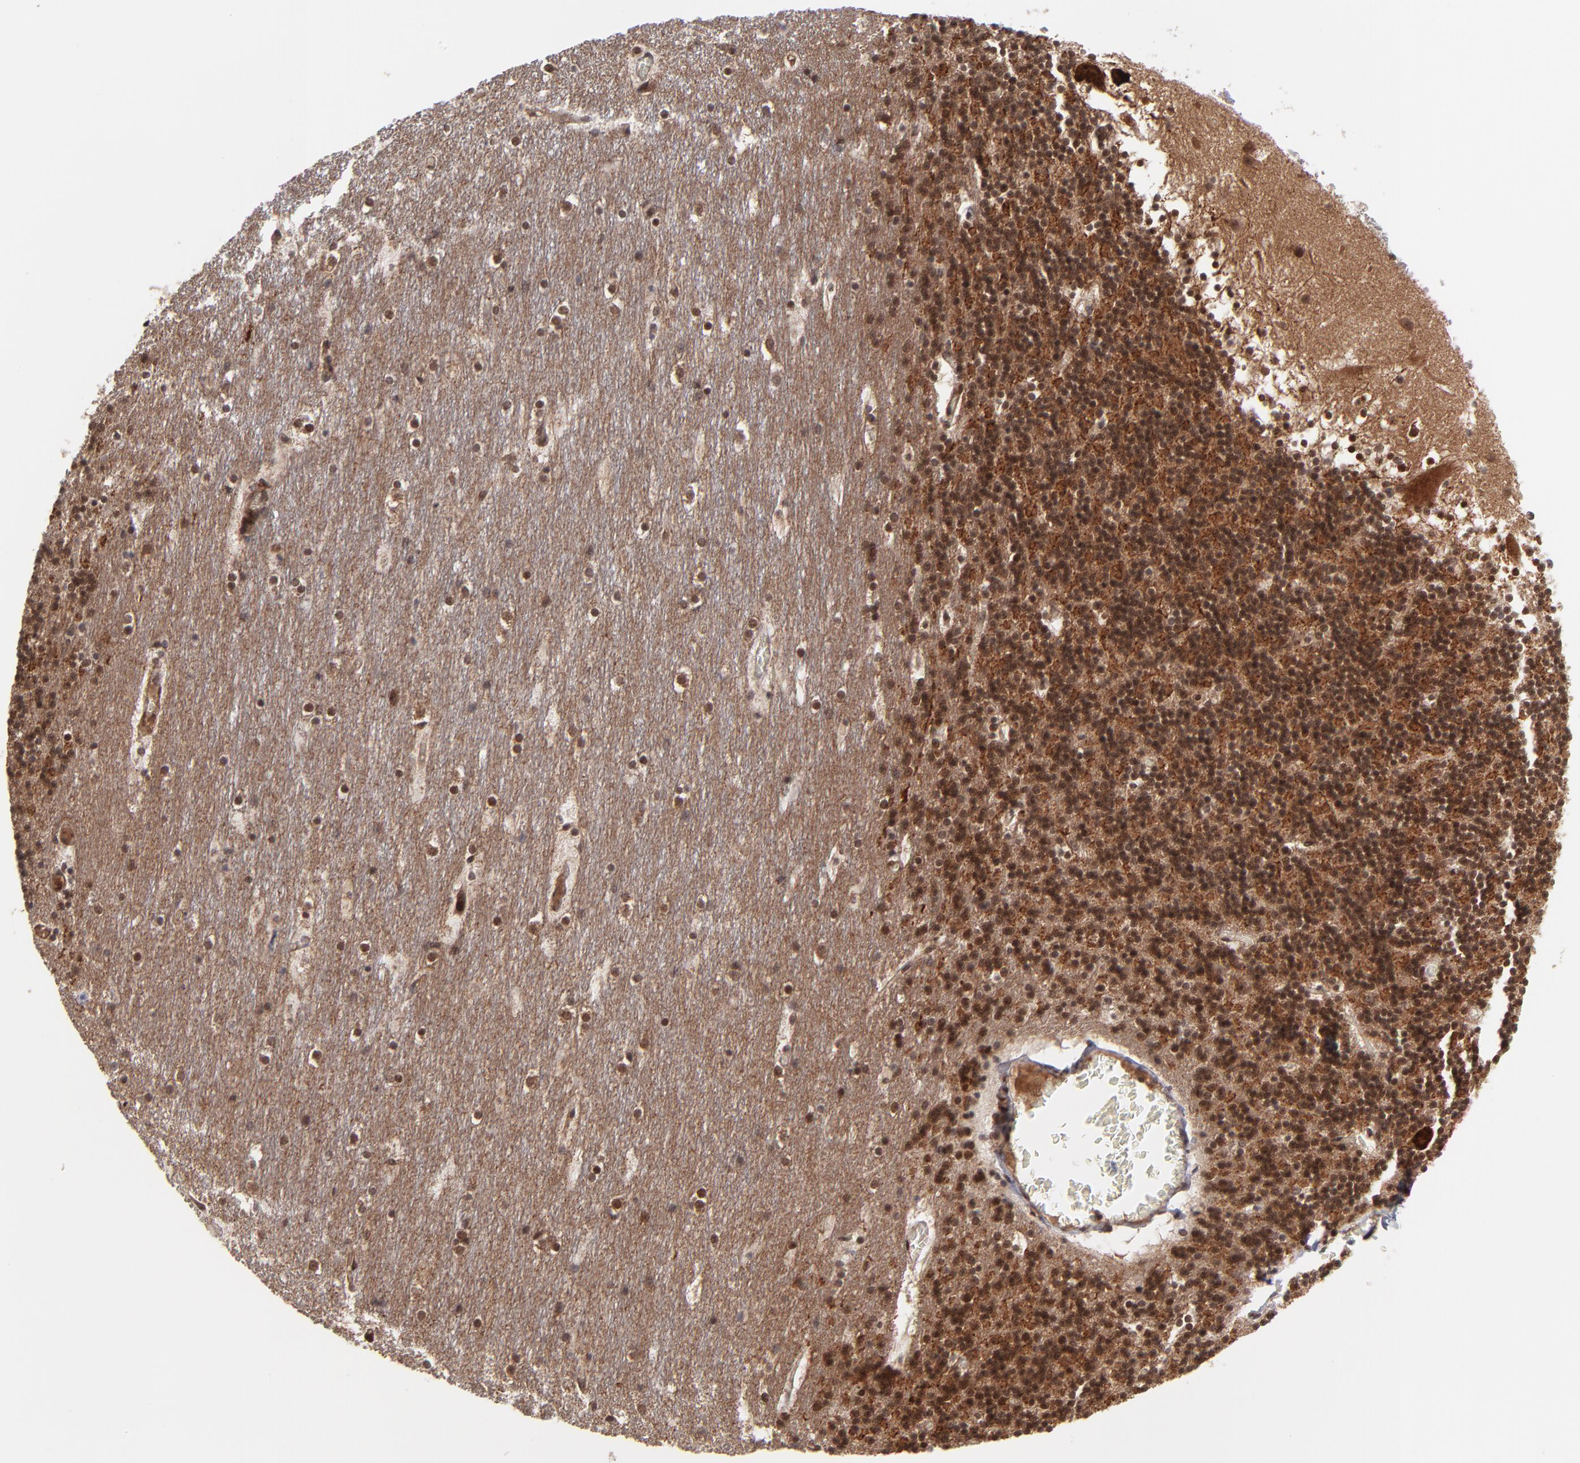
{"staining": {"intensity": "strong", "quantity": ">75%", "location": "cytoplasmic/membranous,nuclear"}, "tissue": "cerebellum", "cell_type": "Cells in granular layer", "image_type": "normal", "snomed": [{"axis": "morphology", "description": "Normal tissue, NOS"}, {"axis": "topography", "description": "Cerebellum"}], "caption": "A brown stain labels strong cytoplasmic/membranous,nuclear expression of a protein in cells in granular layer of benign human cerebellum.", "gene": "RGS6", "patient": {"sex": "male", "age": 45}}